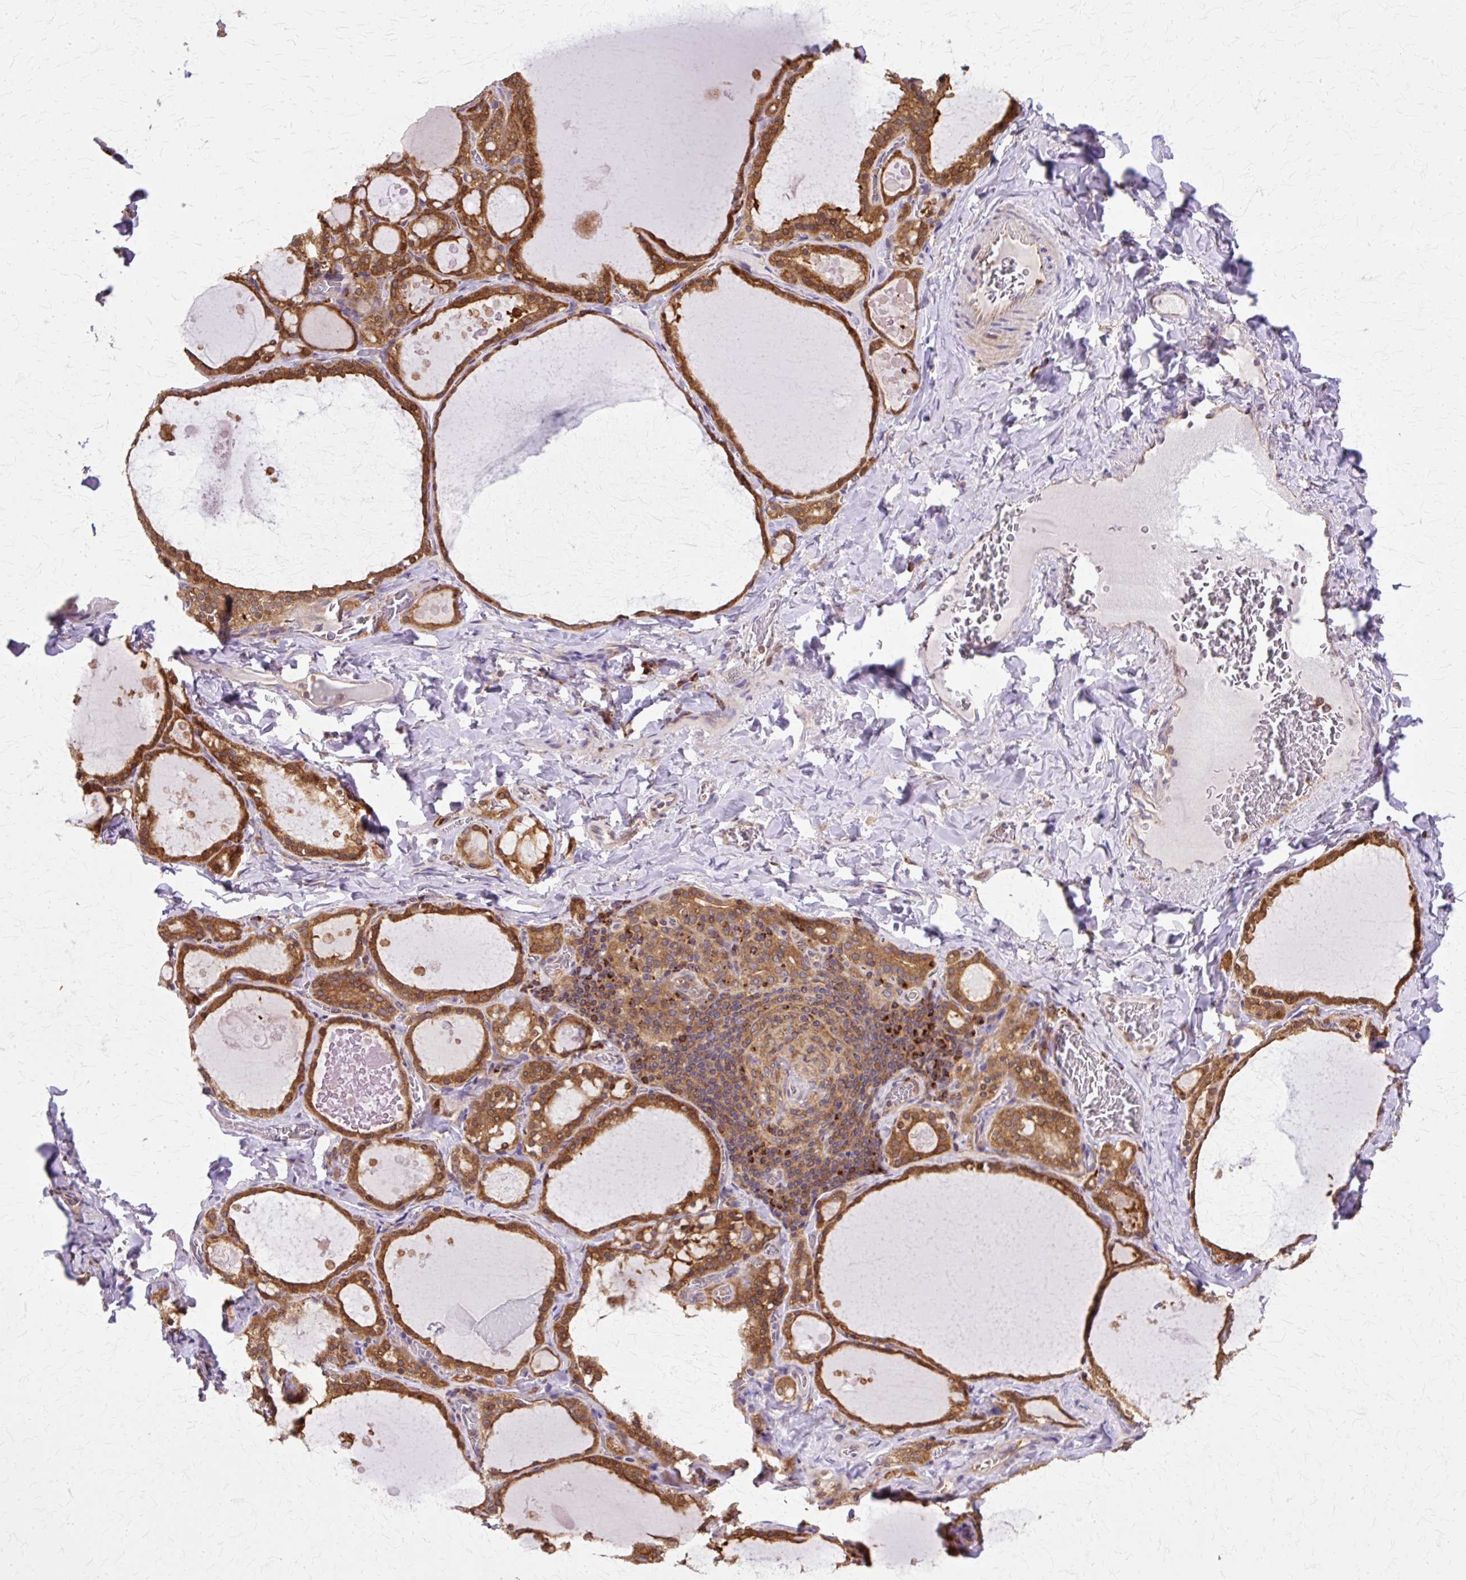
{"staining": {"intensity": "strong", "quantity": ">75%", "location": "cytoplasmic/membranous"}, "tissue": "thyroid gland", "cell_type": "Glandular cells", "image_type": "normal", "snomed": [{"axis": "morphology", "description": "Normal tissue, NOS"}, {"axis": "topography", "description": "Thyroid gland"}], "caption": "This is a micrograph of immunohistochemistry (IHC) staining of unremarkable thyroid gland, which shows strong positivity in the cytoplasmic/membranous of glandular cells.", "gene": "COPB1", "patient": {"sex": "male", "age": 56}}